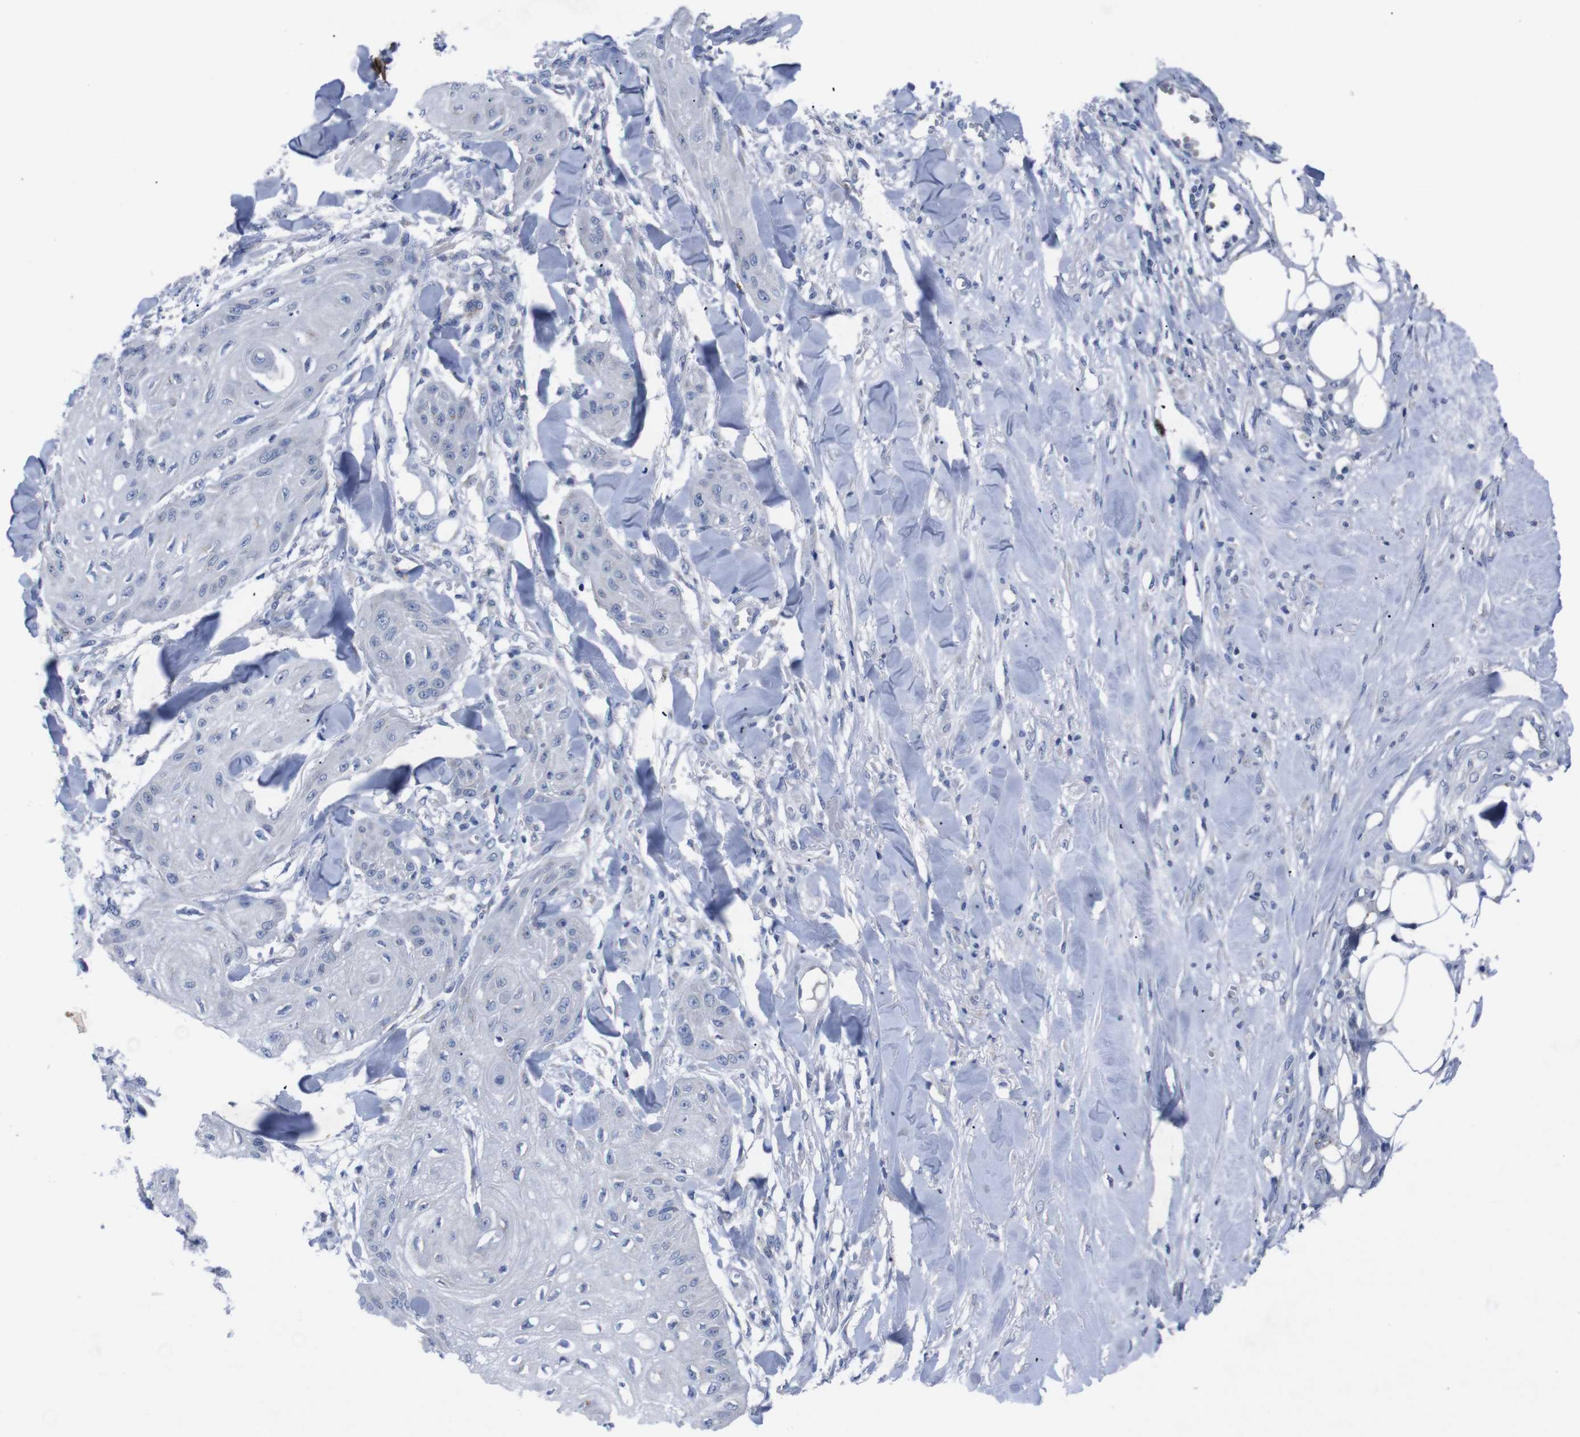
{"staining": {"intensity": "negative", "quantity": "none", "location": "none"}, "tissue": "skin cancer", "cell_type": "Tumor cells", "image_type": "cancer", "snomed": [{"axis": "morphology", "description": "Squamous cell carcinoma, NOS"}, {"axis": "topography", "description": "Skin"}], "caption": "This is a photomicrograph of immunohistochemistry (IHC) staining of skin cancer (squamous cell carcinoma), which shows no positivity in tumor cells.", "gene": "IRF4", "patient": {"sex": "male", "age": 74}}